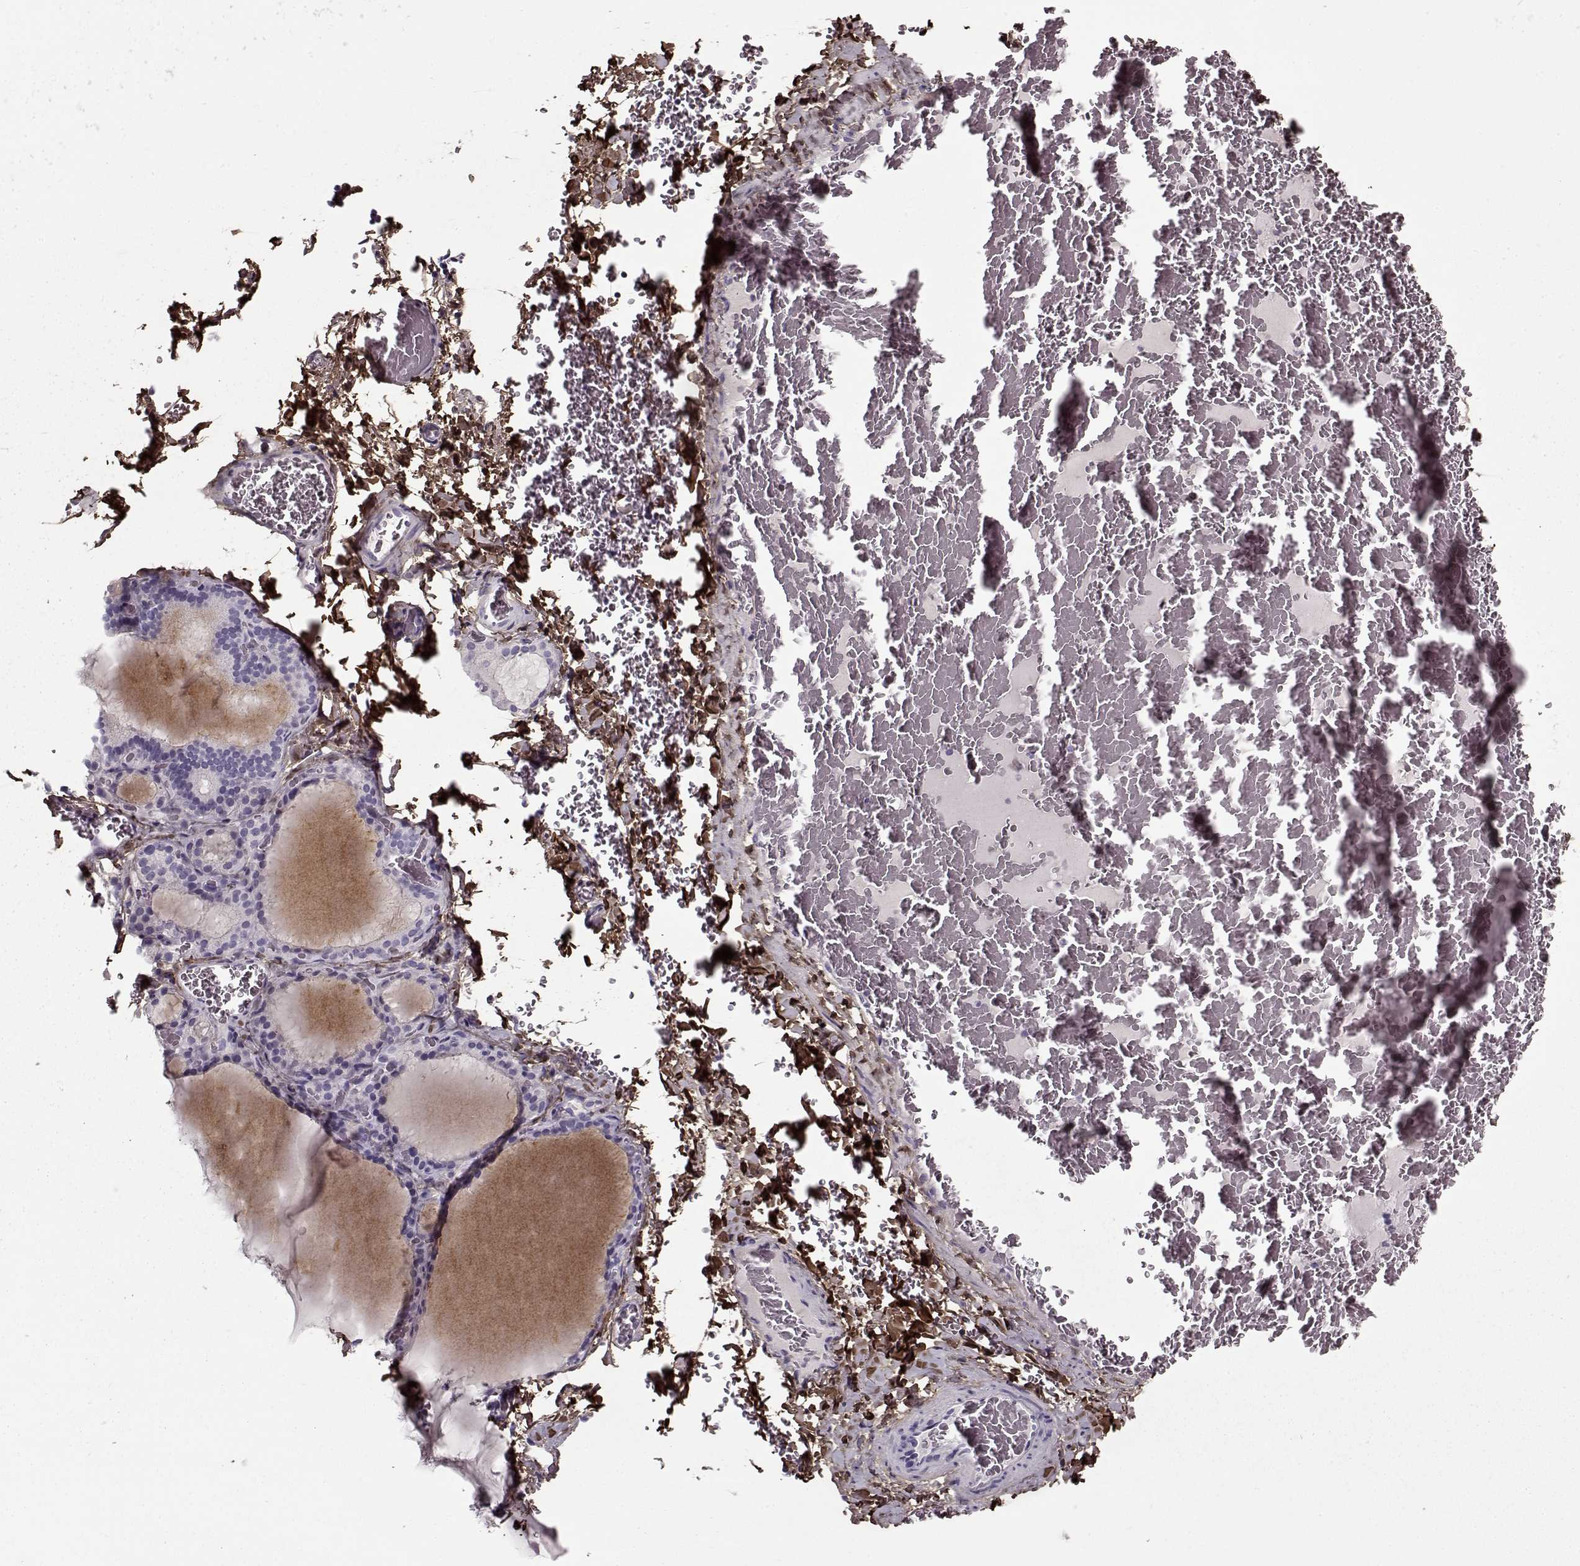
{"staining": {"intensity": "negative", "quantity": "none", "location": "none"}, "tissue": "thyroid gland", "cell_type": "Glandular cells", "image_type": "normal", "snomed": [{"axis": "morphology", "description": "Normal tissue, NOS"}, {"axis": "morphology", "description": "Hyperplasia, NOS"}, {"axis": "topography", "description": "Thyroid gland"}], "caption": "Immunohistochemical staining of unremarkable human thyroid gland shows no significant expression in glandular cells. Nuclei are stained in blue.", "gene": "LUM", "patient": {"sex": "female", "age": 27}}